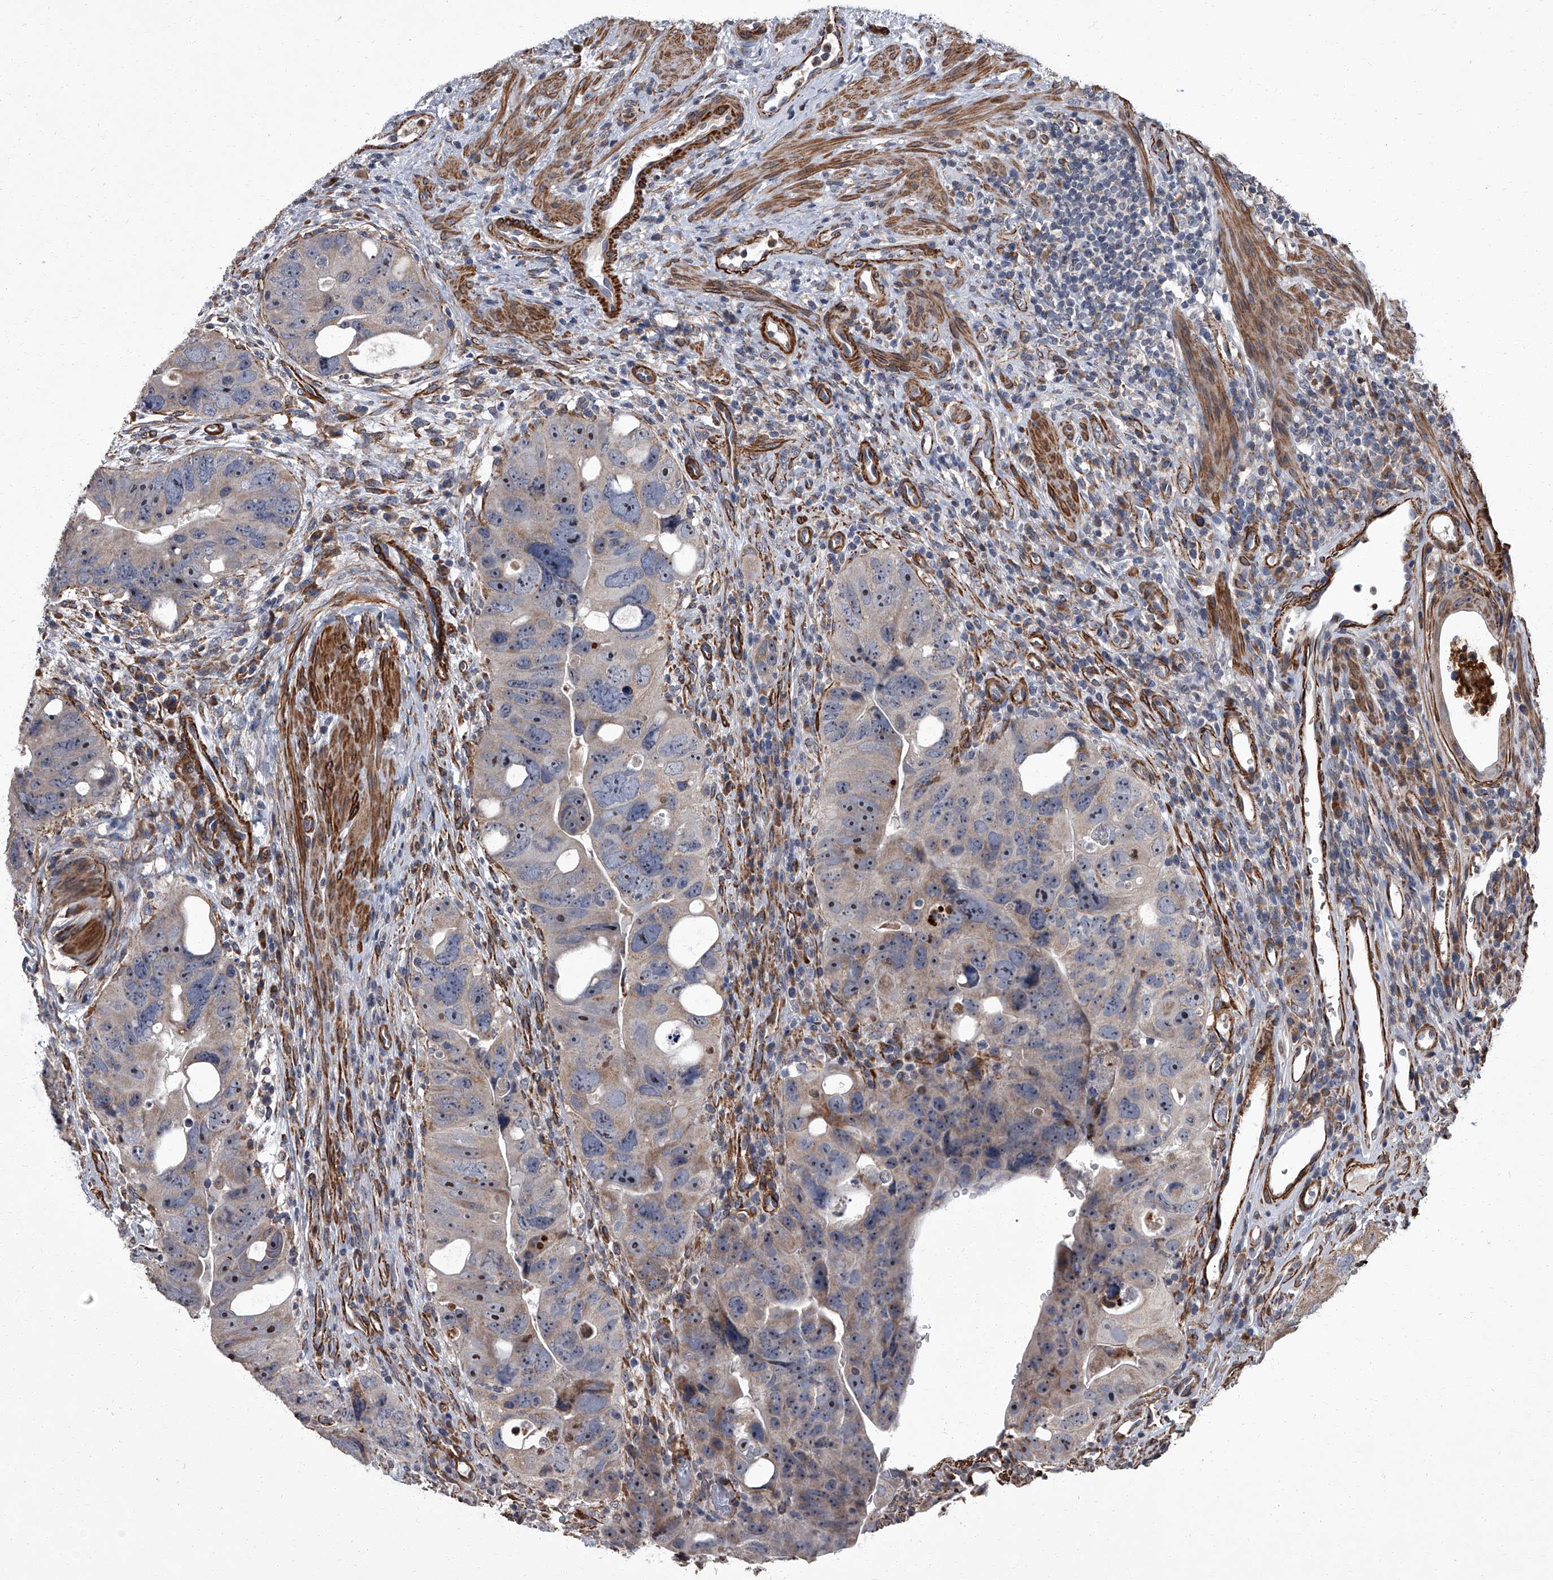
{"staining": {"intensity": "moderate", "quantity": "<25%", "location": "nuclear"}, "tissue": "colorectal cancer", "cell_type": "Tumor cells", "image_type": "cancer", "snomed": [{"axis": "morphology", "description": "Adenocarcinoma, NOS"}, {"axis": "topography", "description": "Rectum"}], "caption": "Adenocarcinoma (colorectal) stained with a brown dye shows moderate nuclear positive expression in approximately <25% of tumor cells.", "gene": "SIRT4", "patient": {"sex": "male", "age": 59}}